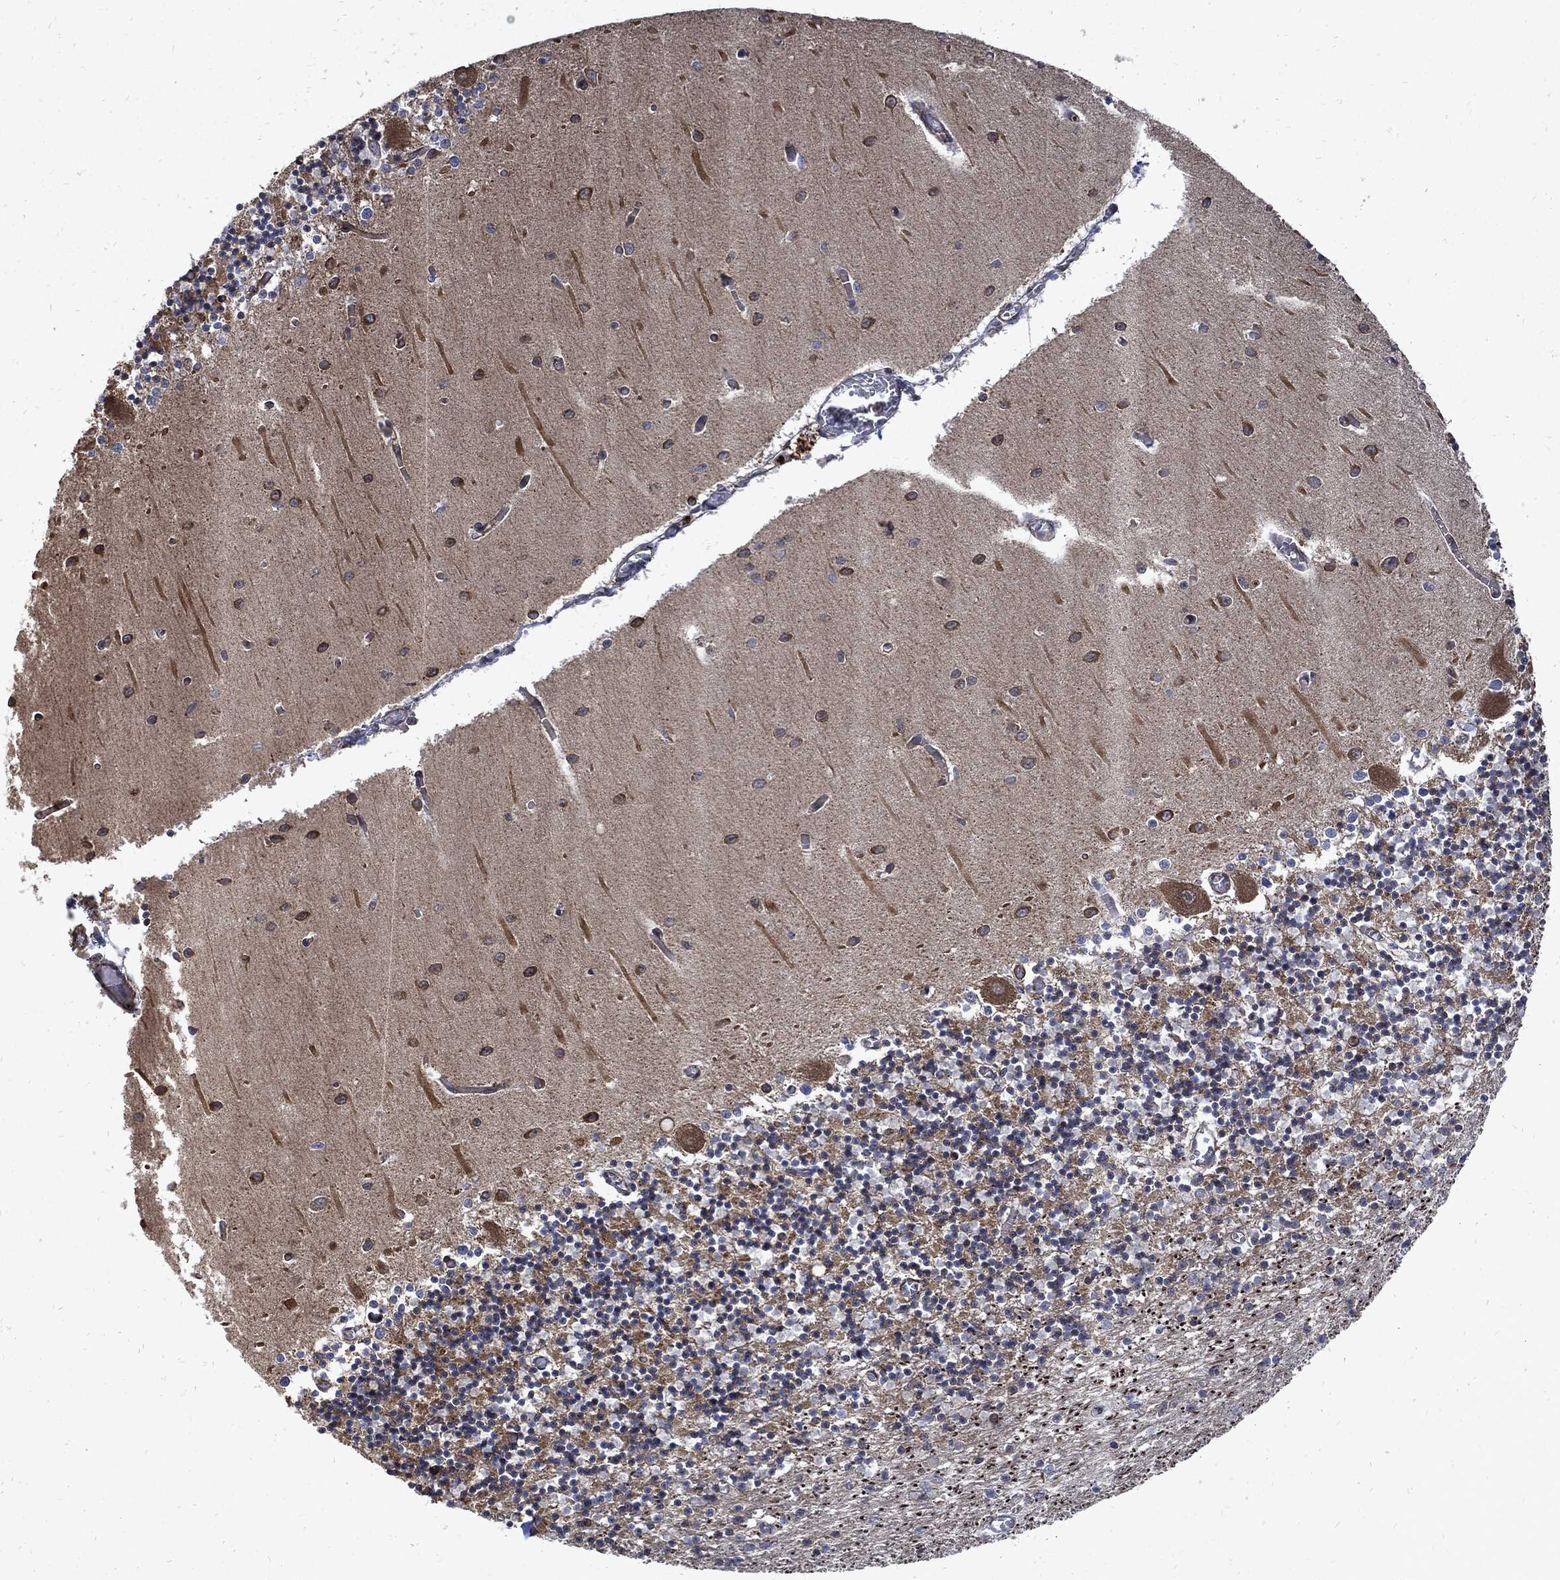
{"staining": {"intensity": "negative", "quantity": "none", "location": "none"}, "tissue": "cerebellum", "cell_type": "Cells in granular layer", "image_type": "normal", "snomed": [{"axis": "morphology", "description": "Normal tissue, NOS"}, {"axis": "topography", "description": "Cerebellum"}], "caption": "High magnification brightfield microscopy of benign cerebellum stained with DAB (brown) and counterstained with hematoxylin (blue): cells in granular layer show no significant expression. (DAB (3,3'-diaminobenzidine) immunohistochemistry with hematoxylin counter stain).", "gene": "DCTN1", "patient": {"sex": "female", "age": 64}}